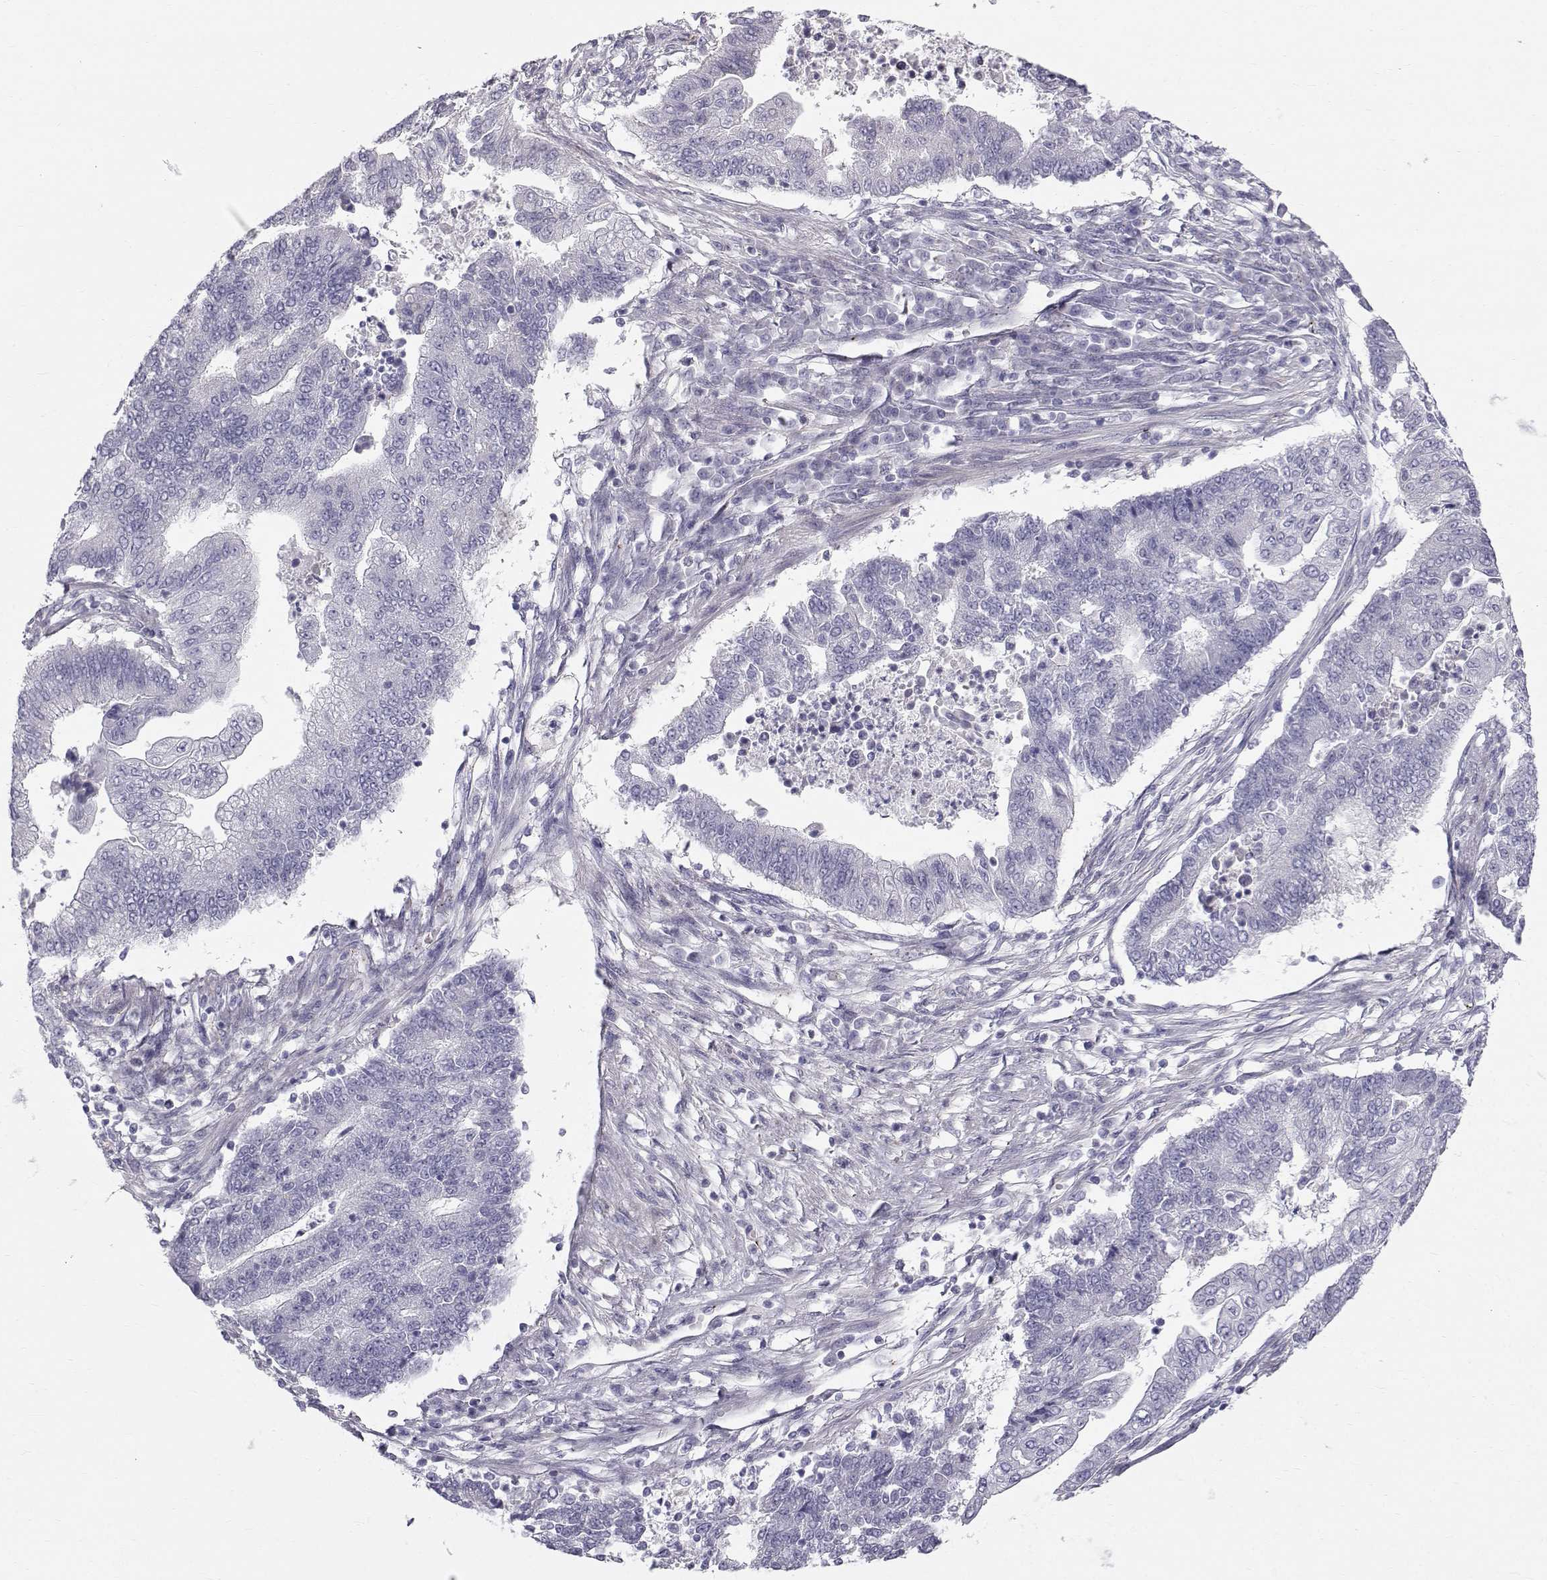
{"staining": {"intensity": "negative", "quantity": "none", "location": "none"}, "tissue": "endometrial cancer", "cell_type": "Tumor cells", "image_type": "cancer", "snomed": [{"axis": "morphology", "description": "Adenocarcinoma, NOS"}, {"axis": "topography", "description": "Uterus"}, {"axis": "topography", "description": "Endometrium"}], "caption": "This micrograph is of endometrial adenocarcinoma stained with immunohistochemistry to label a protein in brown with the nuclei are counter-stained blue. There is no positivity in tumor cells.", "gene": "CALCR", "patient": {"sex": "female", "age": 54}}